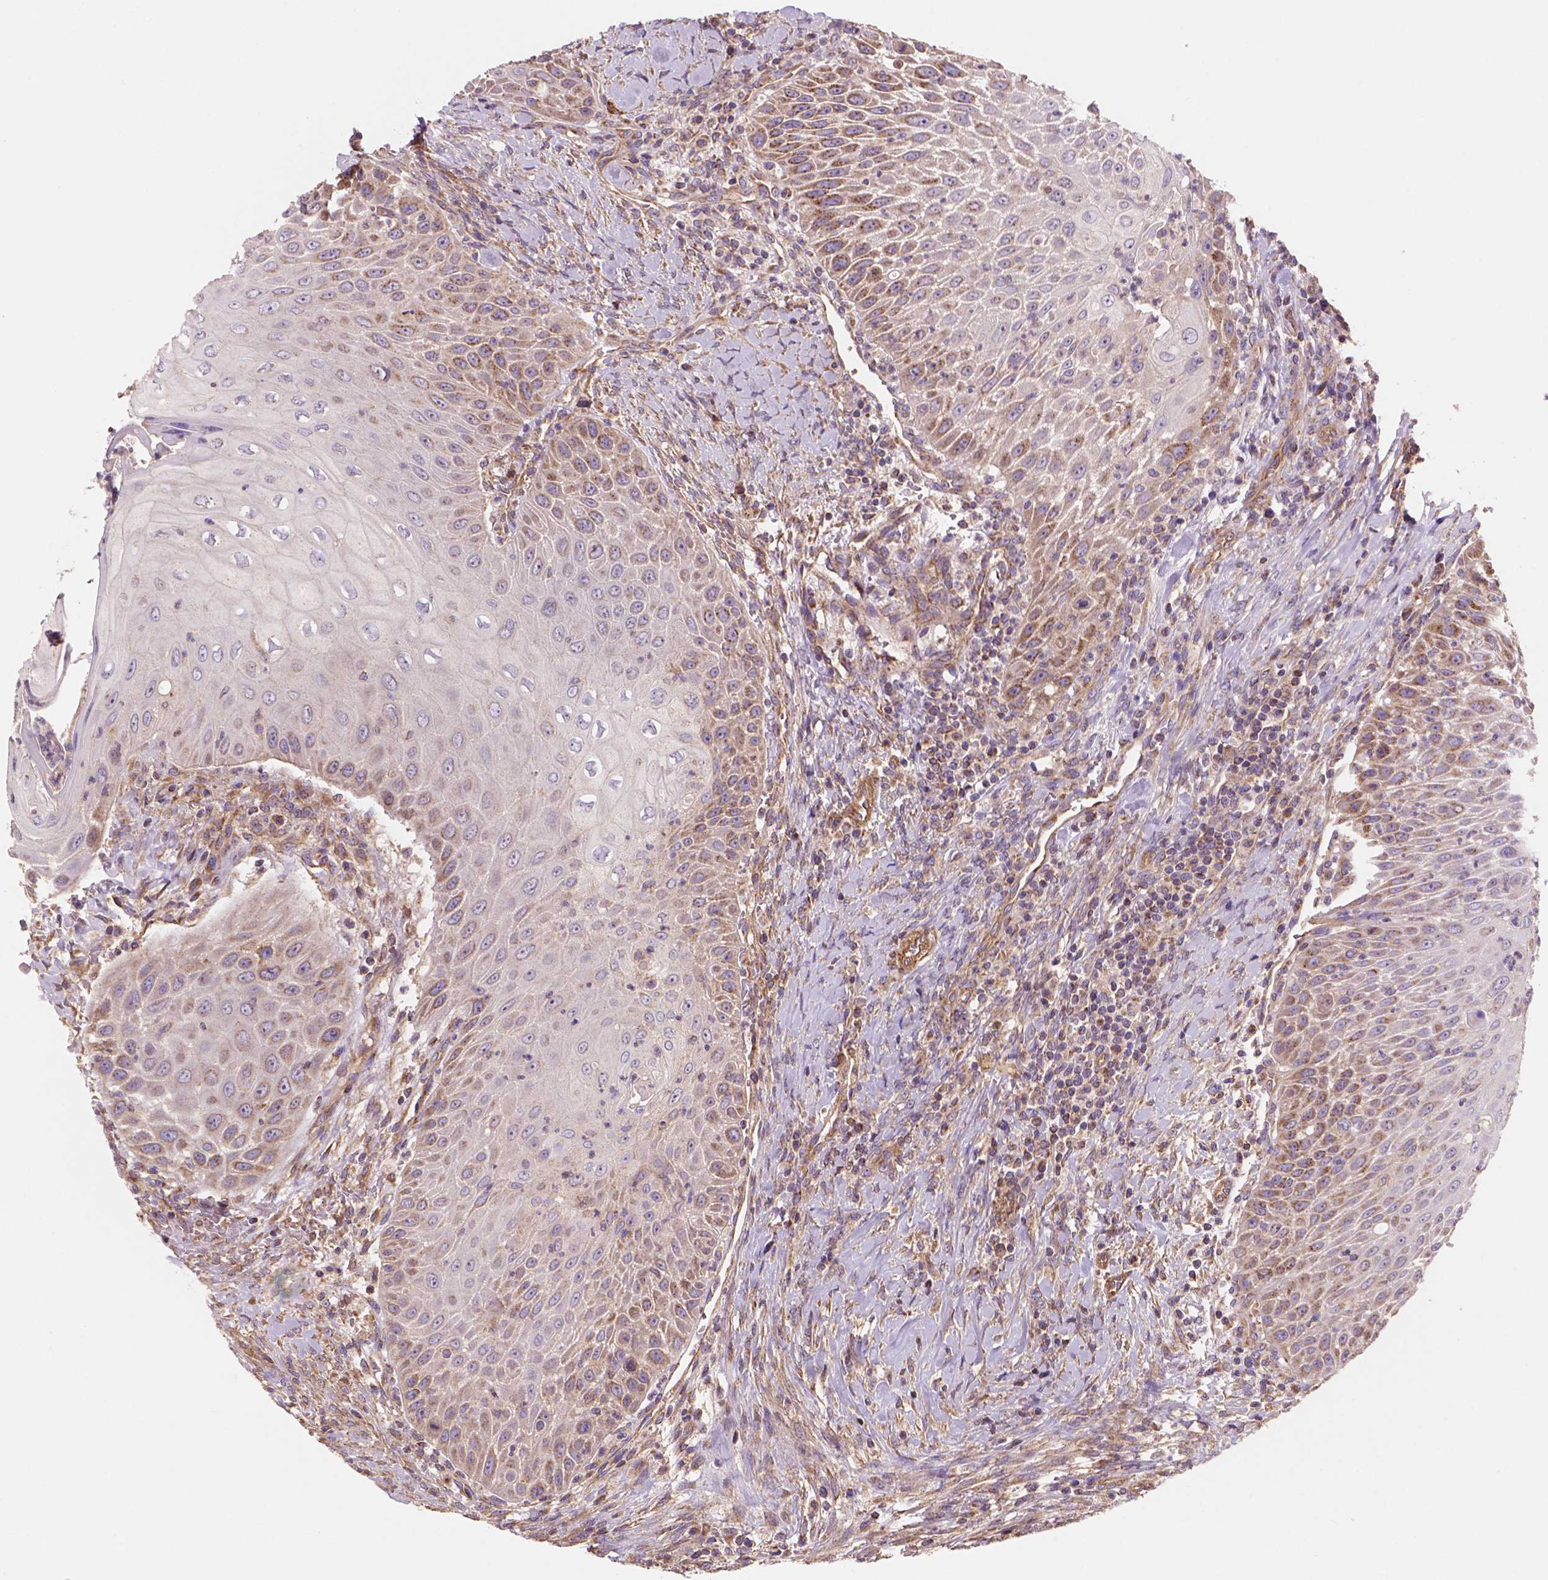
{"staining": {"intensity": "moderate", "quantity": "<25%", "location": "cytoplasmic/membranous"}, "tissue": "head and neck cancer", "cell_type": "Tumor cells", "image_type": "cancer", "snomed": [{"axis": "morphology", "description": "Squamous cell carcinoma, NOS"}, {"axis": "topography", "description": "Head-Neck"}], "caption": "Immunohistochemistry (IHC) micrograph of head and neck squamous cell carcinoma stained for a protein (brown), which demonstrates low levels of moderate cytoplasmic/membranous expression in approximately <25% of tumor cells.", "gene": "WARS2", "patient": {"sex": "male", "age": 69}}